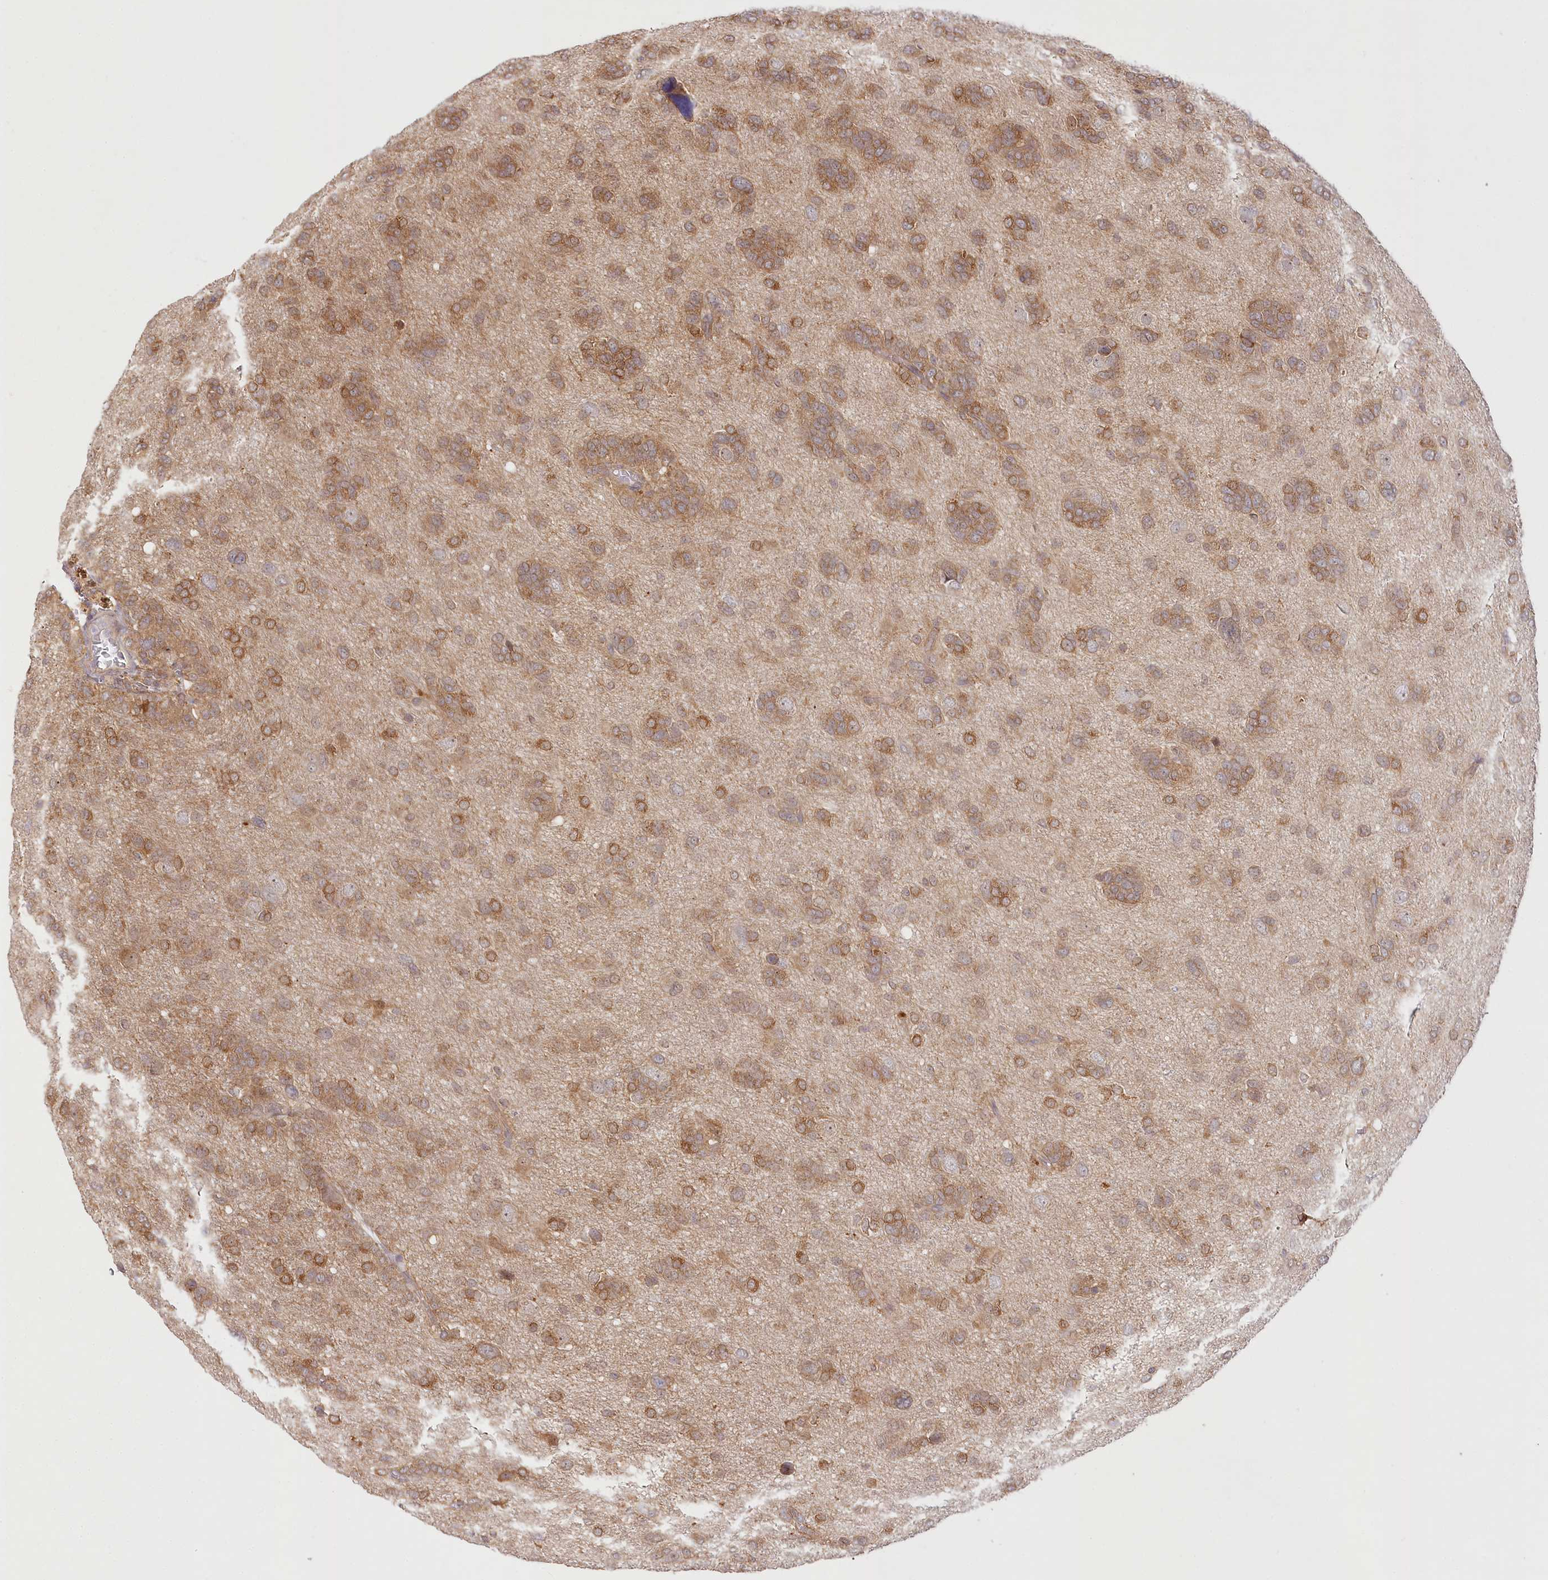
{"staining": {"intensity": "moderate", "quantity": ">75%", "location": "cytoplasmic/membranous"}, "tissue": "glioma", "cell_type": "Tumor cells", "image_type": "cancer", "snomed": [{"axis": "morphology", "description": "Glioma, malignant, High grade"}, {"axis": "topography", "description": "Brain"}], "caption": "An image showing moderate cytoplasmic/membranous expression in approximately >75% of tumor cells in glioma, as visualized by brown immunohistochemical staining.", "gene": "INPP4B", "patient": {"sex": "female", "age": 59}}